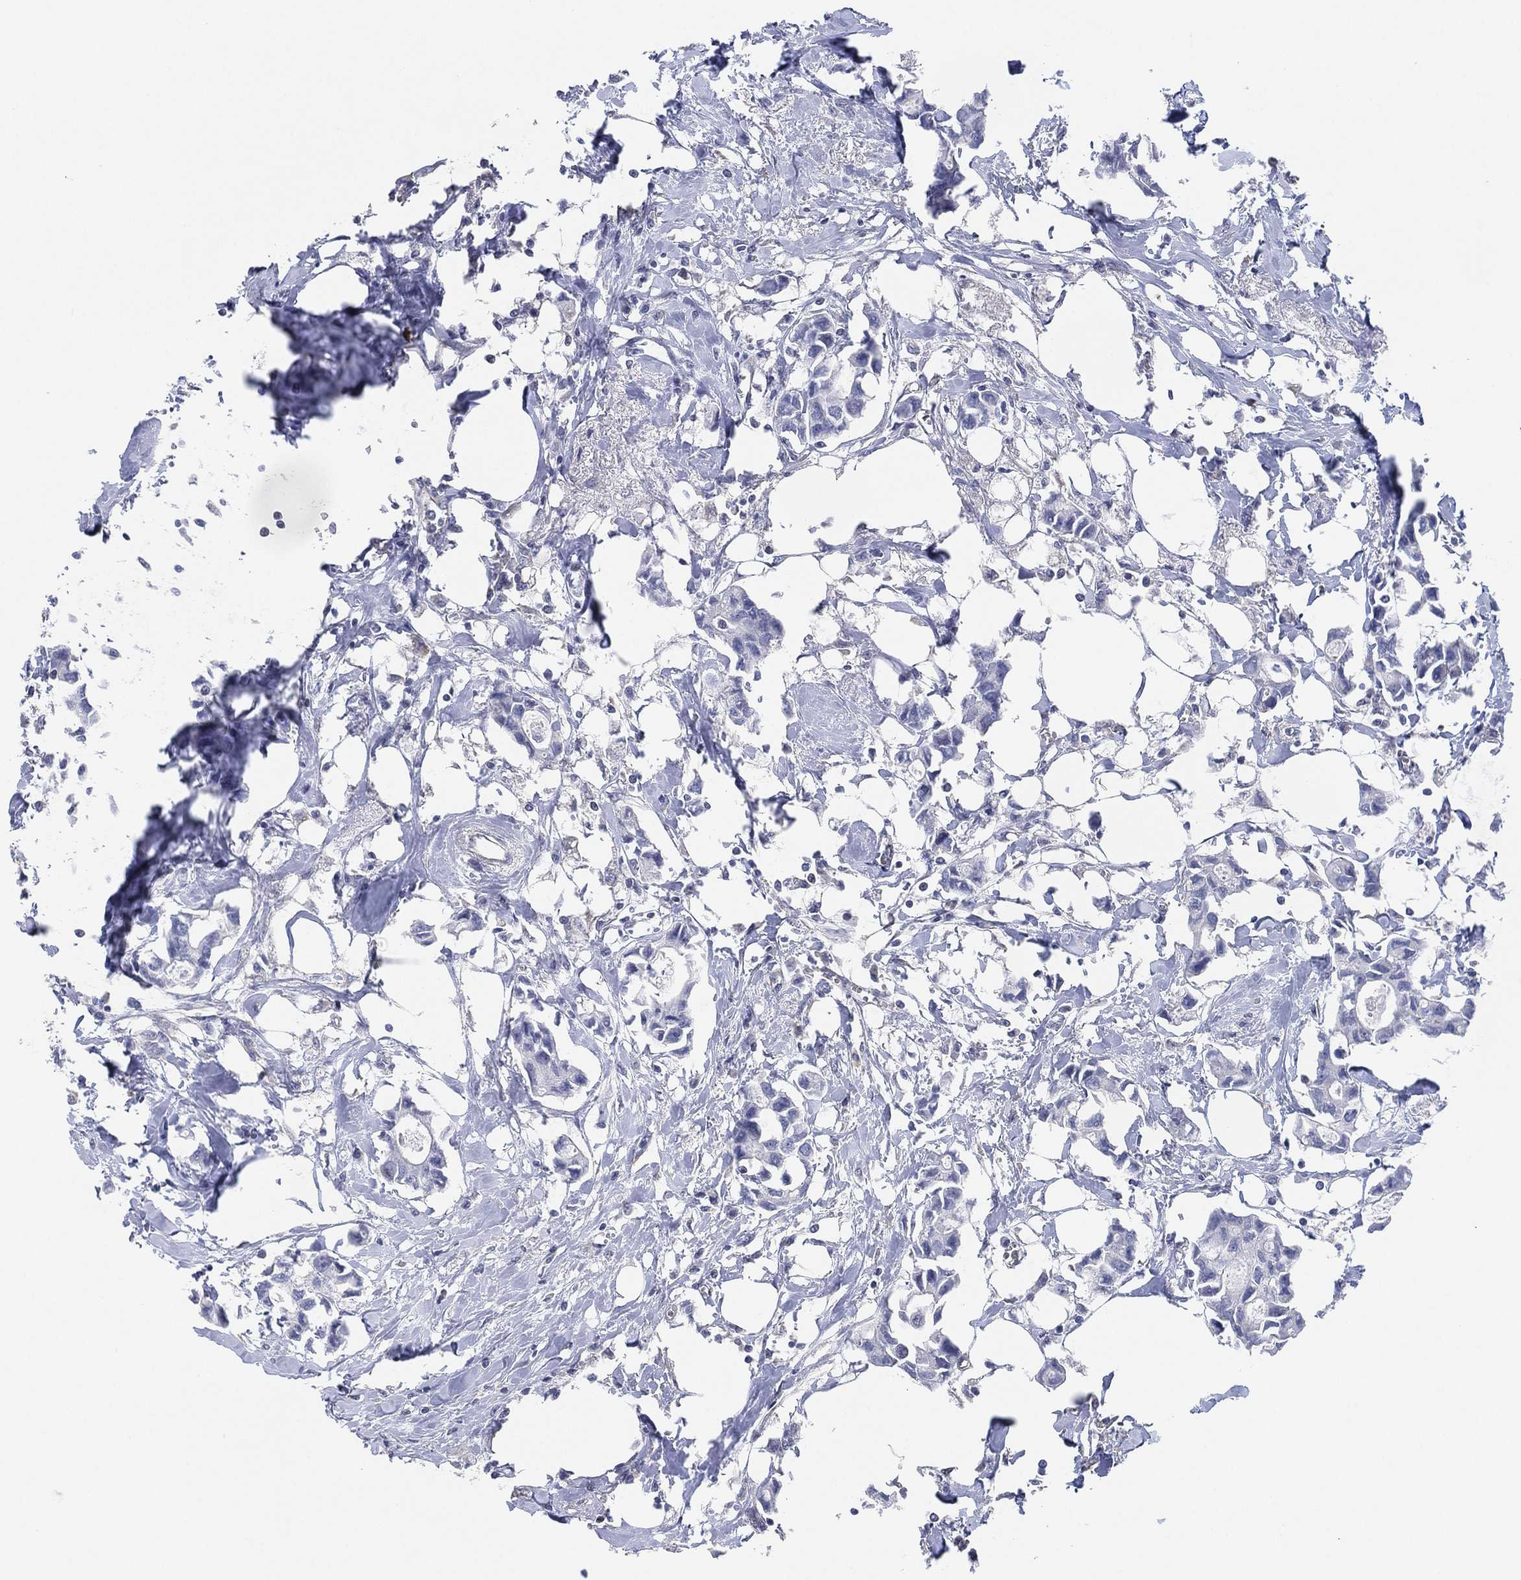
{"staining": {"intensity": "negative", "quantity": "none", "location": "none"}, "tissue": "breast cancer", "cell_type": "Tumor cells", "image_type": "cancer", "snomed": [{"axis": "morphology", "description": "Duct carcinoma"}, {"axis": "topography", "description": "Breast"}], "caption": "Tumor cells are negative for protein expression in human breast infiltrating ductal carcinoma.", "gene": "CFTR", "patient": {"sex": "female", "age": 83}}